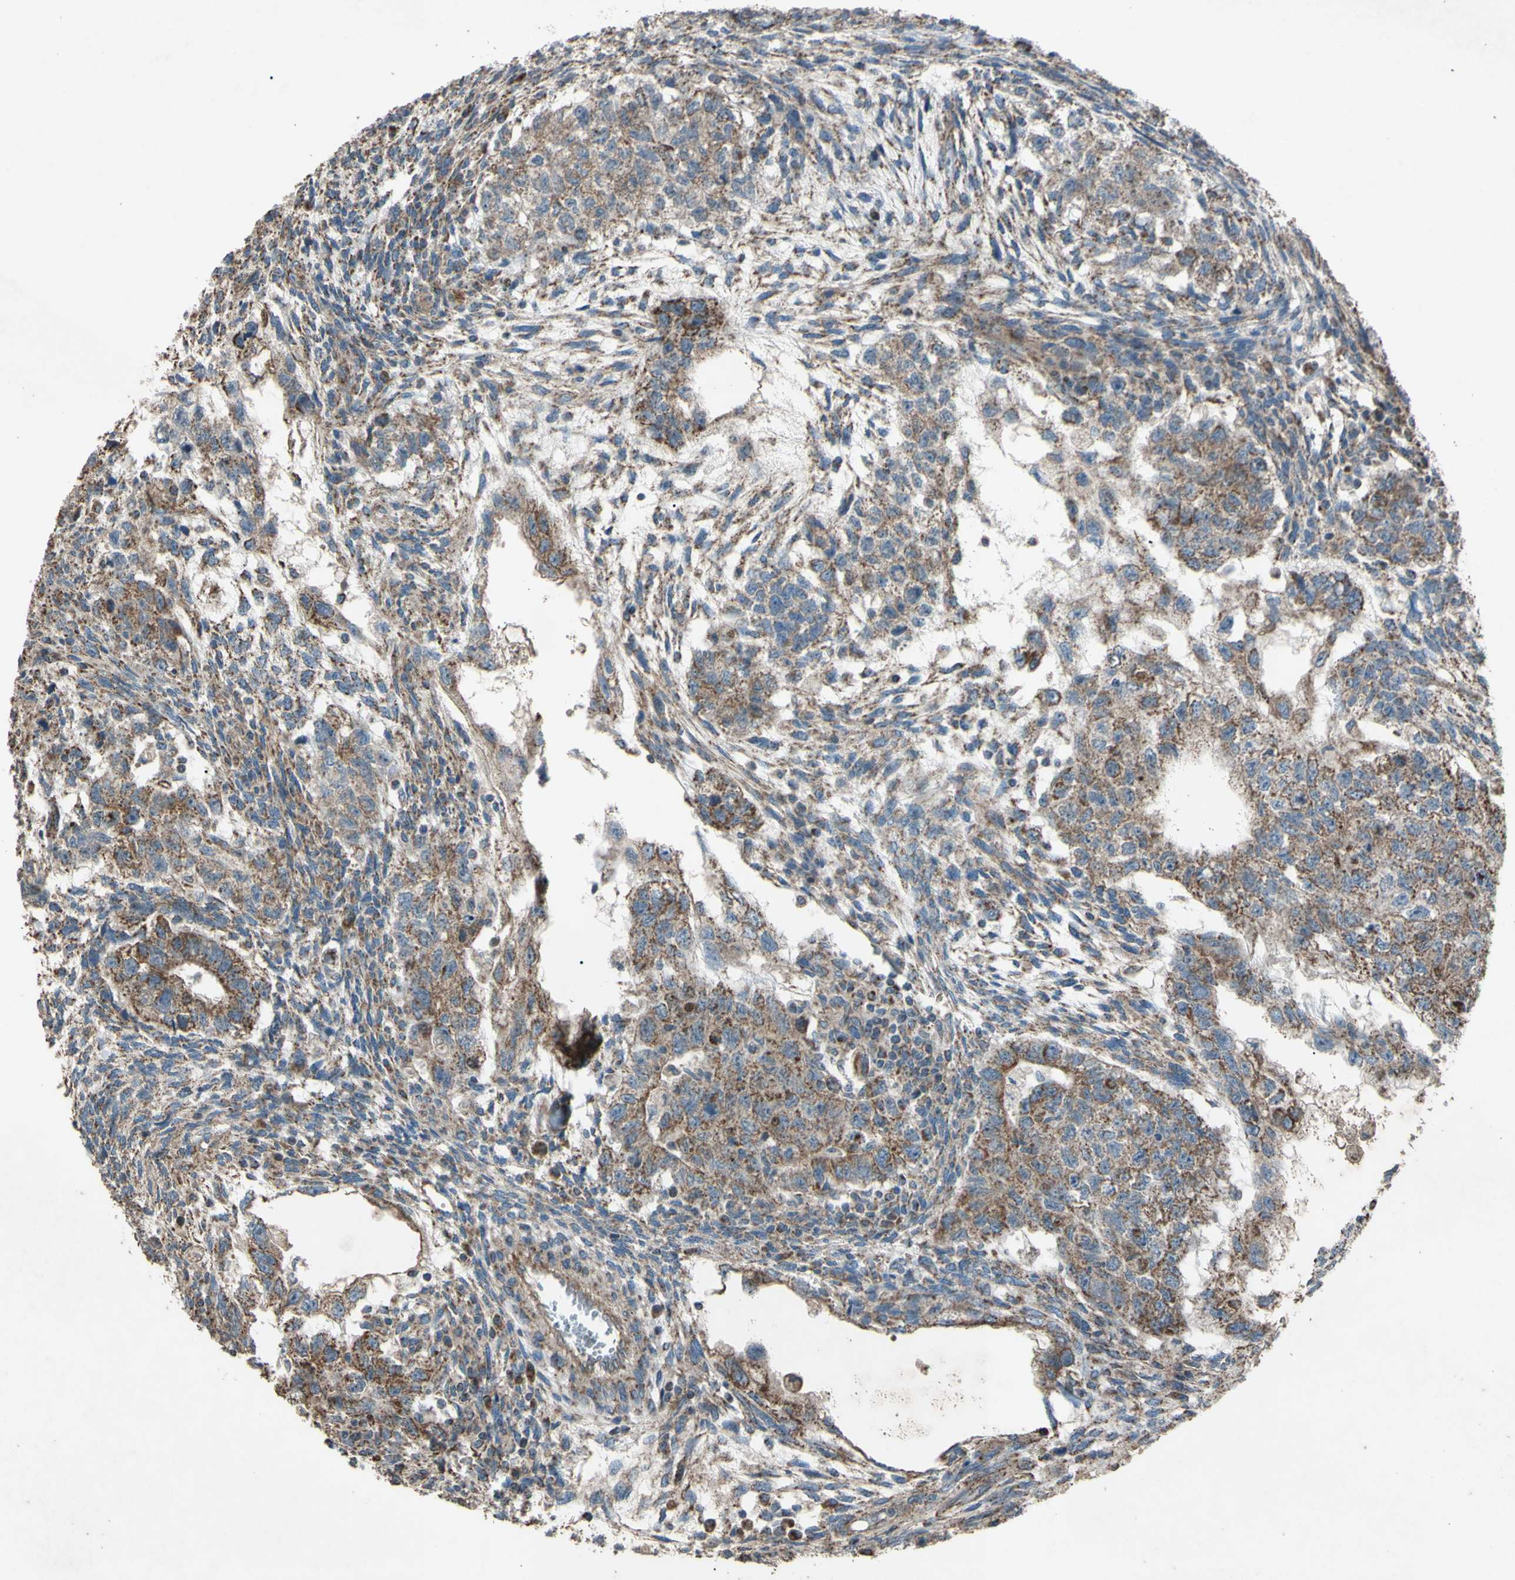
{"staining": {"intensity": "moderate", "quantity": ">75%", "location": "cytoplasmic/membranous"}, "tissue": "testis cancer", "cell_type": "Tumor cells", "image_type": "cancer", "snomed": [{"axis": "morphology", "description": "Normal tissue, NOS"}, {"axis": "morphology", "description": "Carcinoma, Embryonal, NOS"}, {"axis": "topography", "description": "Testis"}], "caption": "Immunohistochemical staining of human testis cancer reveals medium levels of moderate cytoplasmic/membranous protein positivity in about >75% of tumor cells. (DAB IHC, brown staining for protein, blue staining for nuclei).", "gene": "ACOT8", "patient": {"sex": "male", "age": 36}}